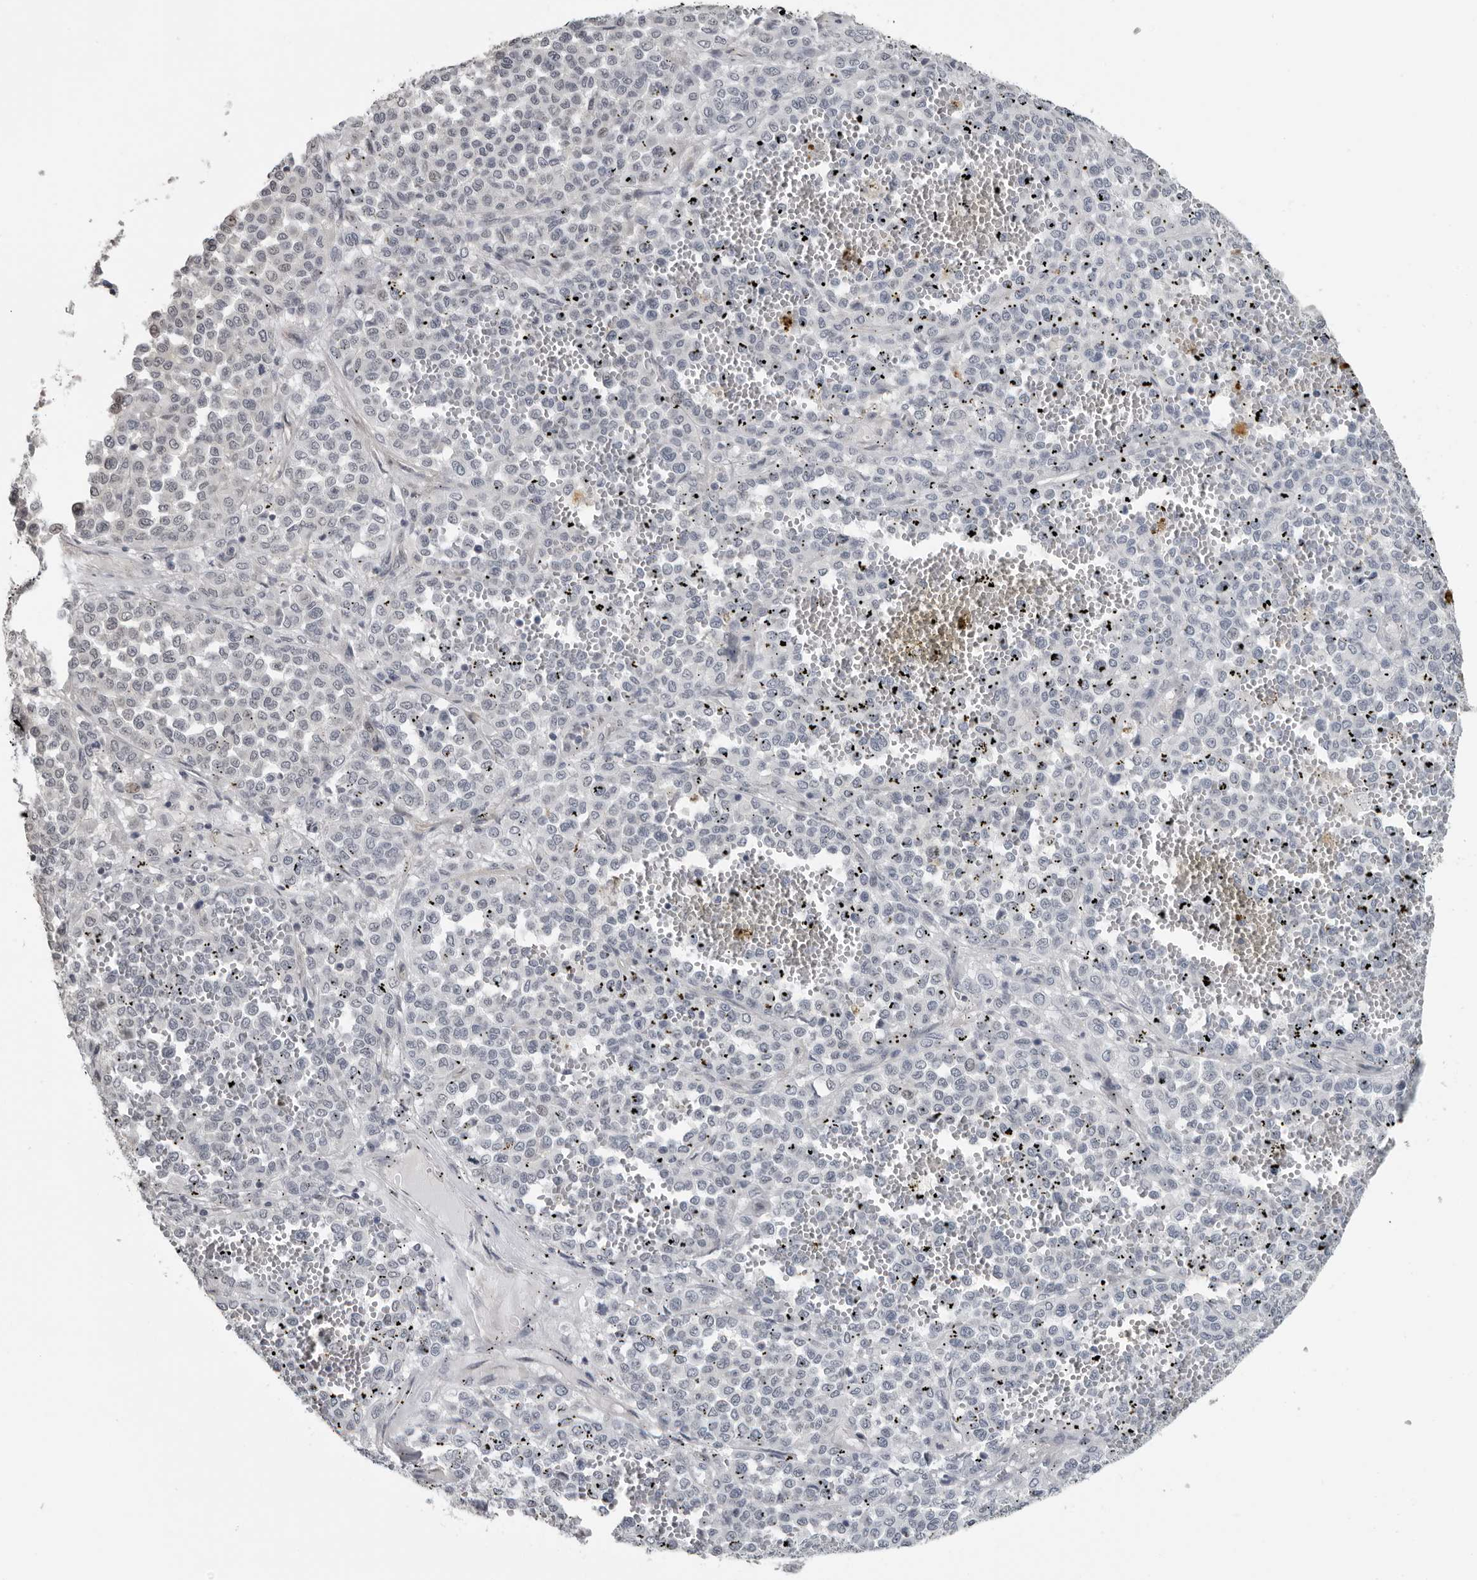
{"staining": {"intensity": "negative", "quantity": "none", "location": "none"}, "tissue": "melanoma", "cell_type": "Tumor cells", "image_type": "cancer", "snomed": [{"axis": "morphology", "description": "Malignant melanoma, Metastatic site"}, {"axis": "topography", "description": "Pancreas"}], "caption": "Image shows no significant protein staining in tumor cells of melanoma.", "gene": "PRRX2", "patient": {"sex": "female", "age": 30}}